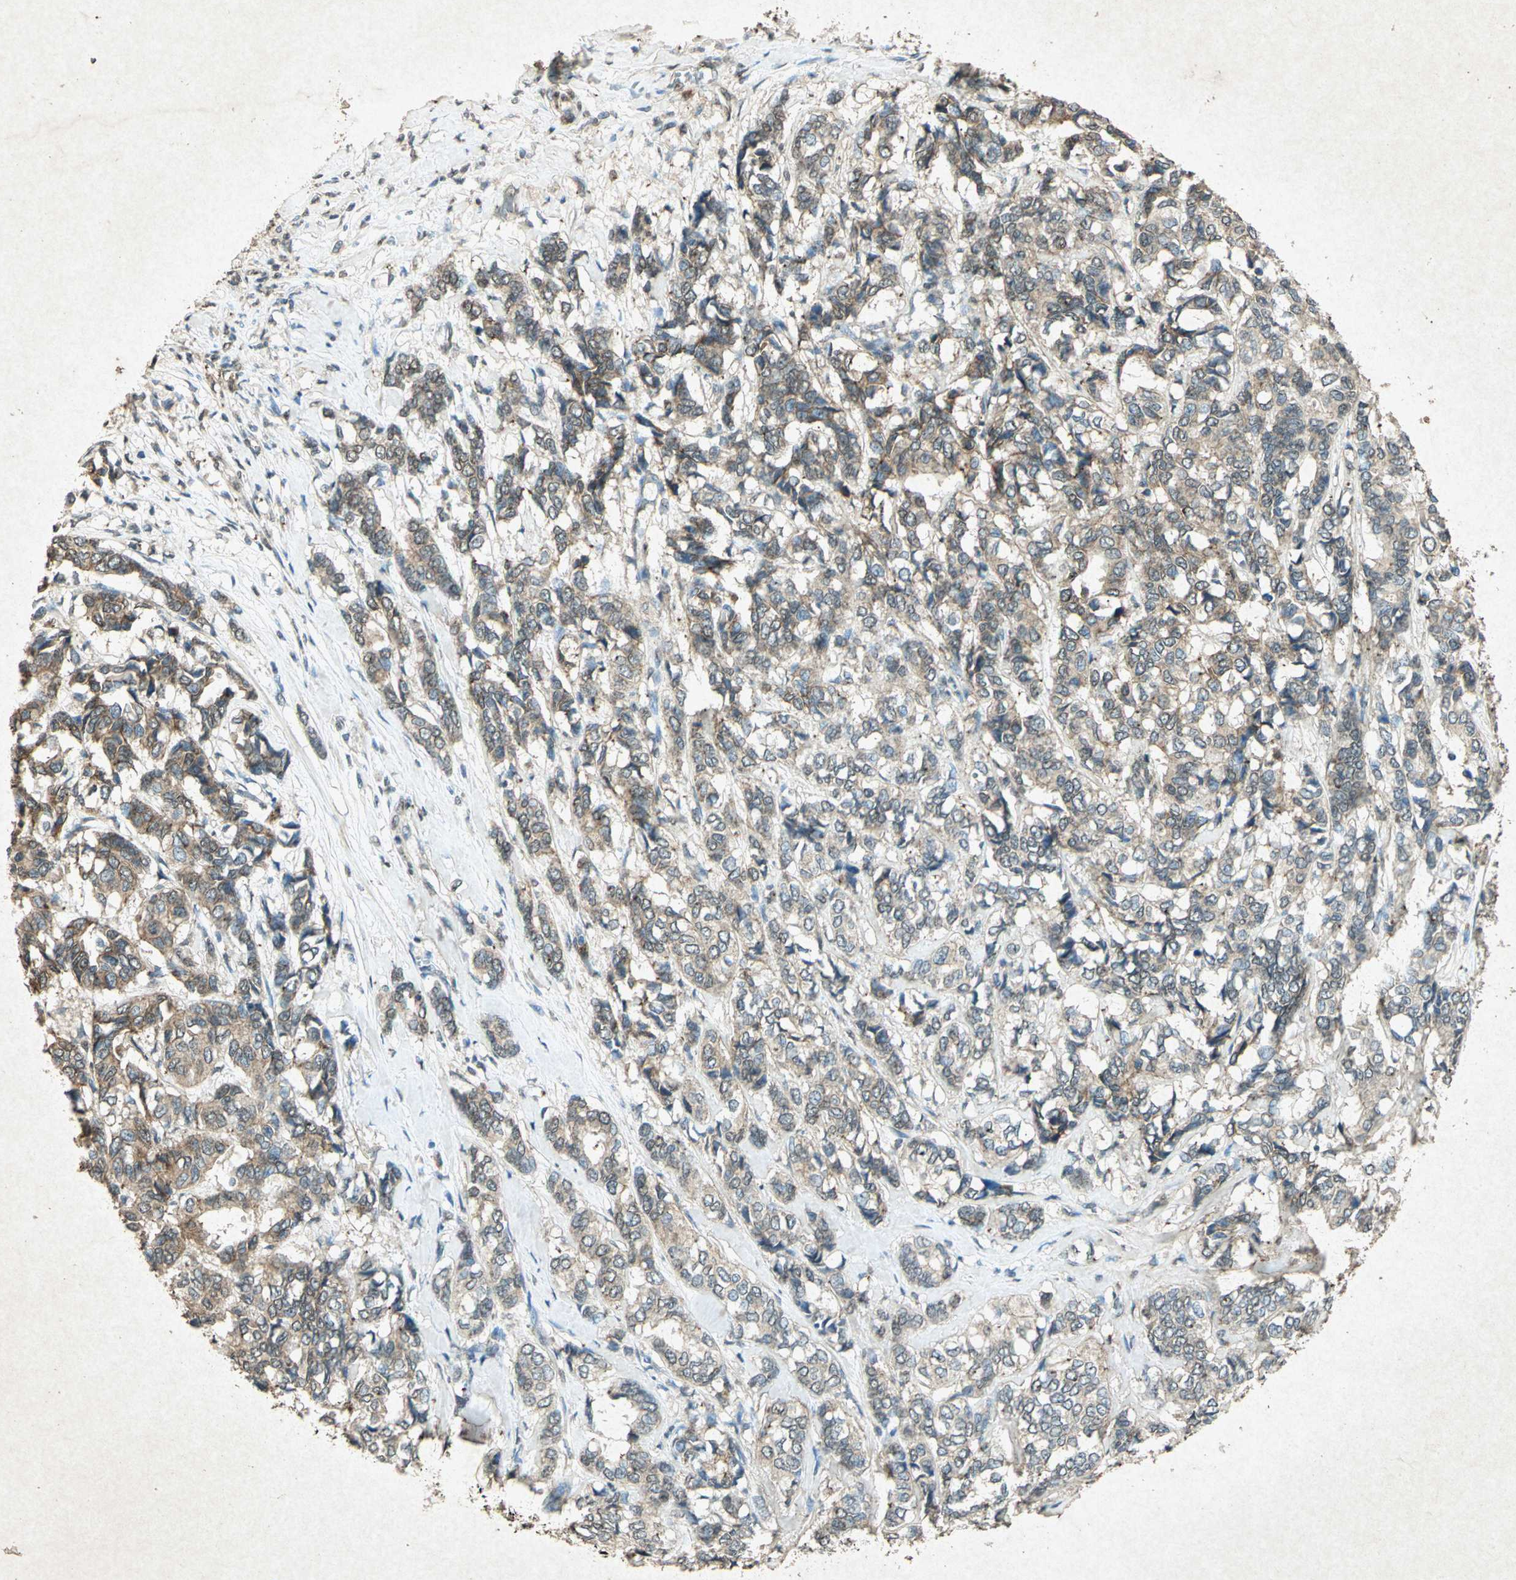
{"staining": {"intensity": "weak", "quantity": ">75%", "location": "cytoplasmic/membranous"}, "tissue": "breast cancer", "cell_type": "Tumor cells", "image_type": "cancer", "snomed": [{"axis": "morphology", "description": "Duct carcinoma"}, {"axis": "topography", "description": "Breast"}], "caption": "Weak cytoplasmic/membranous staining is present in about >75% of tumor cells in breast infiltrating ductal carcinoma.", "gene": "PSEN1", "patient": {"sex": "female", "age": 87}}